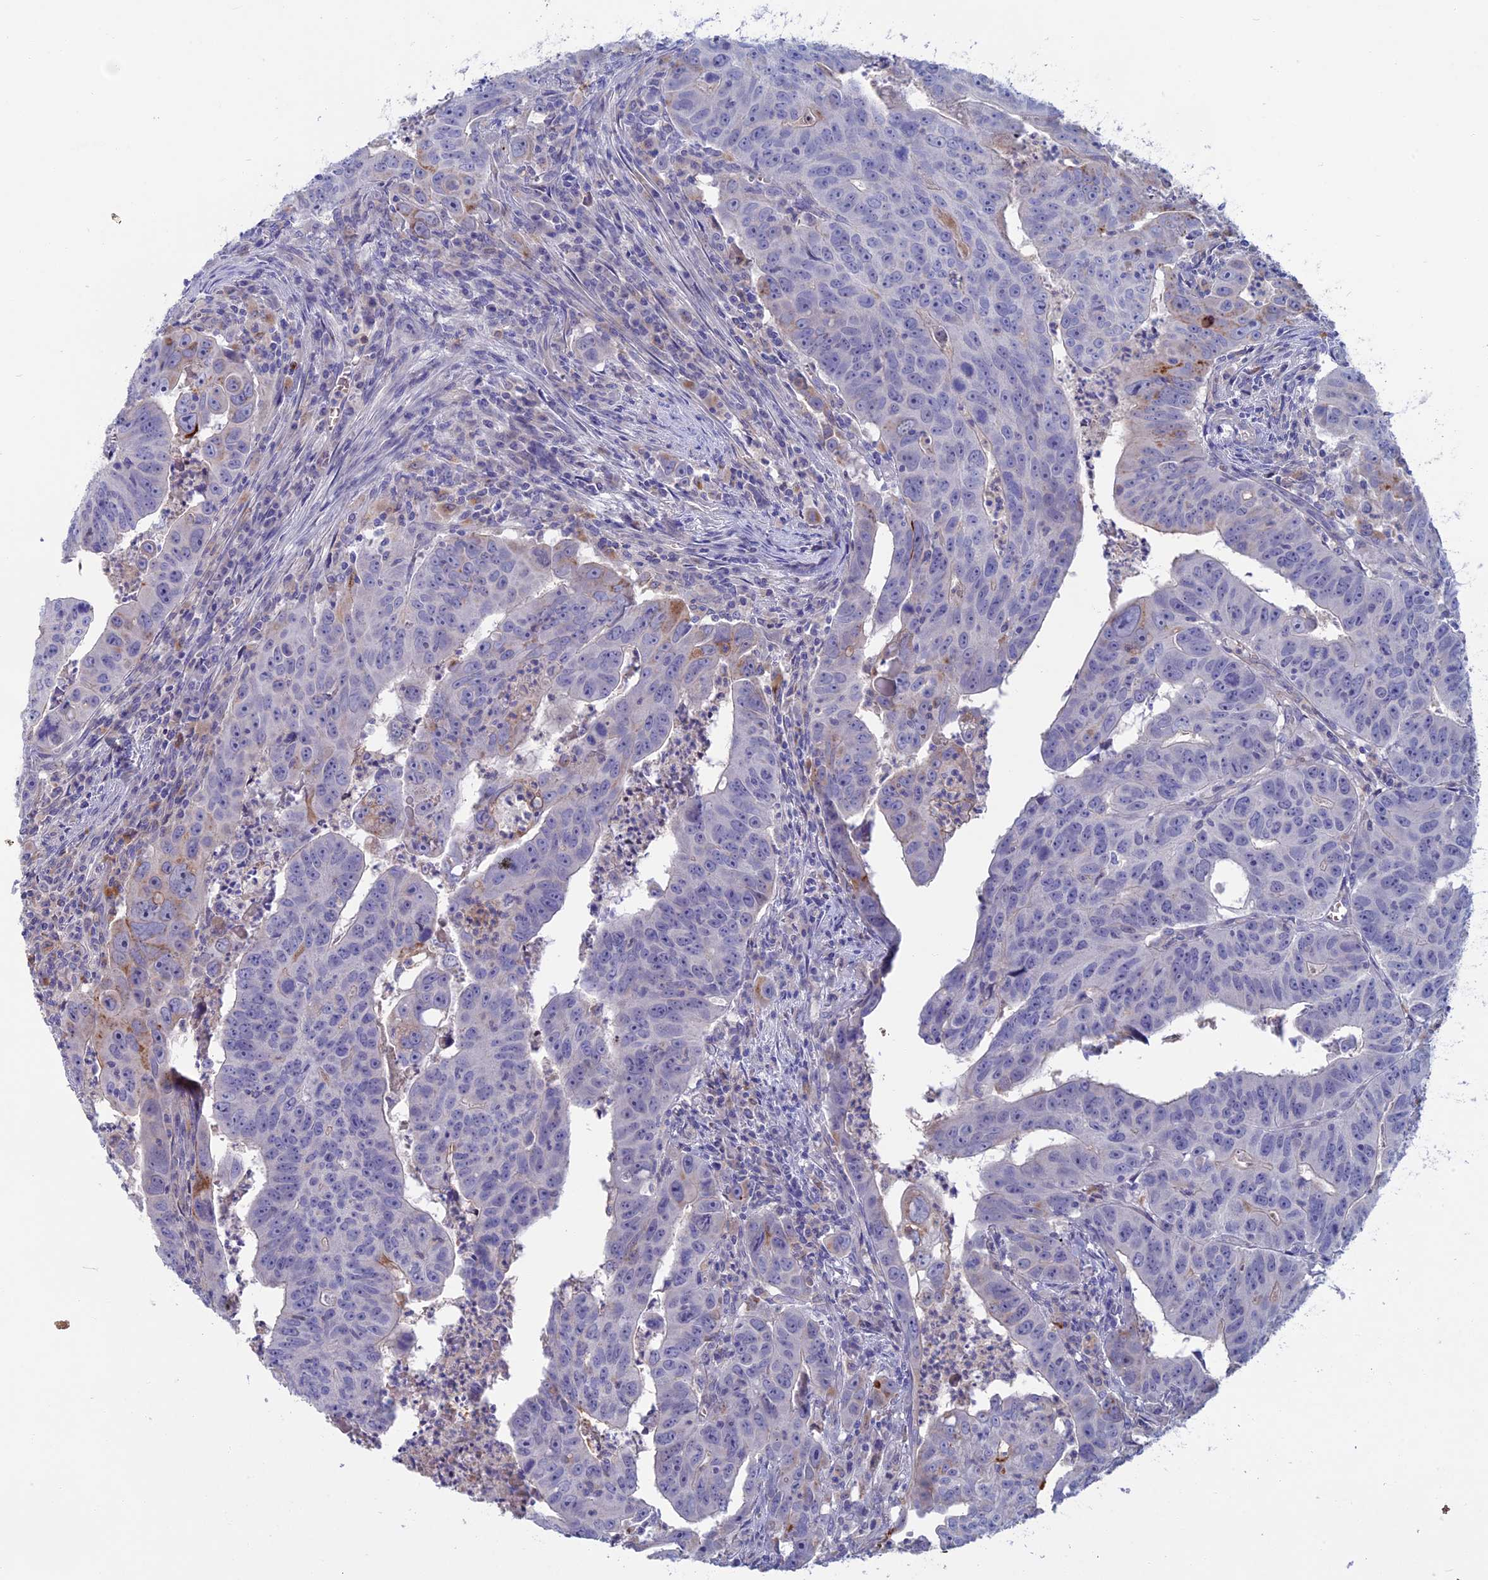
{"staining": {"intensity": "moderate", "quantity": "<25%", "location": "cytoplasmic/membranous"}, "tissue": "colorectal cancer", "cell_type": "Tumor cells", "image_type": "cancer", "snomed": [{"axis": "morphology", "description": "Adenocarcinoma, NOS"}, {"axis": "topography", "description": "Rectum"}], "caption": "Protein staining exhibits moderate cytoplasmic/membranous expression in approximately <25% of tumor cells in colorectal adenocarcinoma.", "gene": "SLC2A6", "patient": {"sex": "male", "age": 69}}